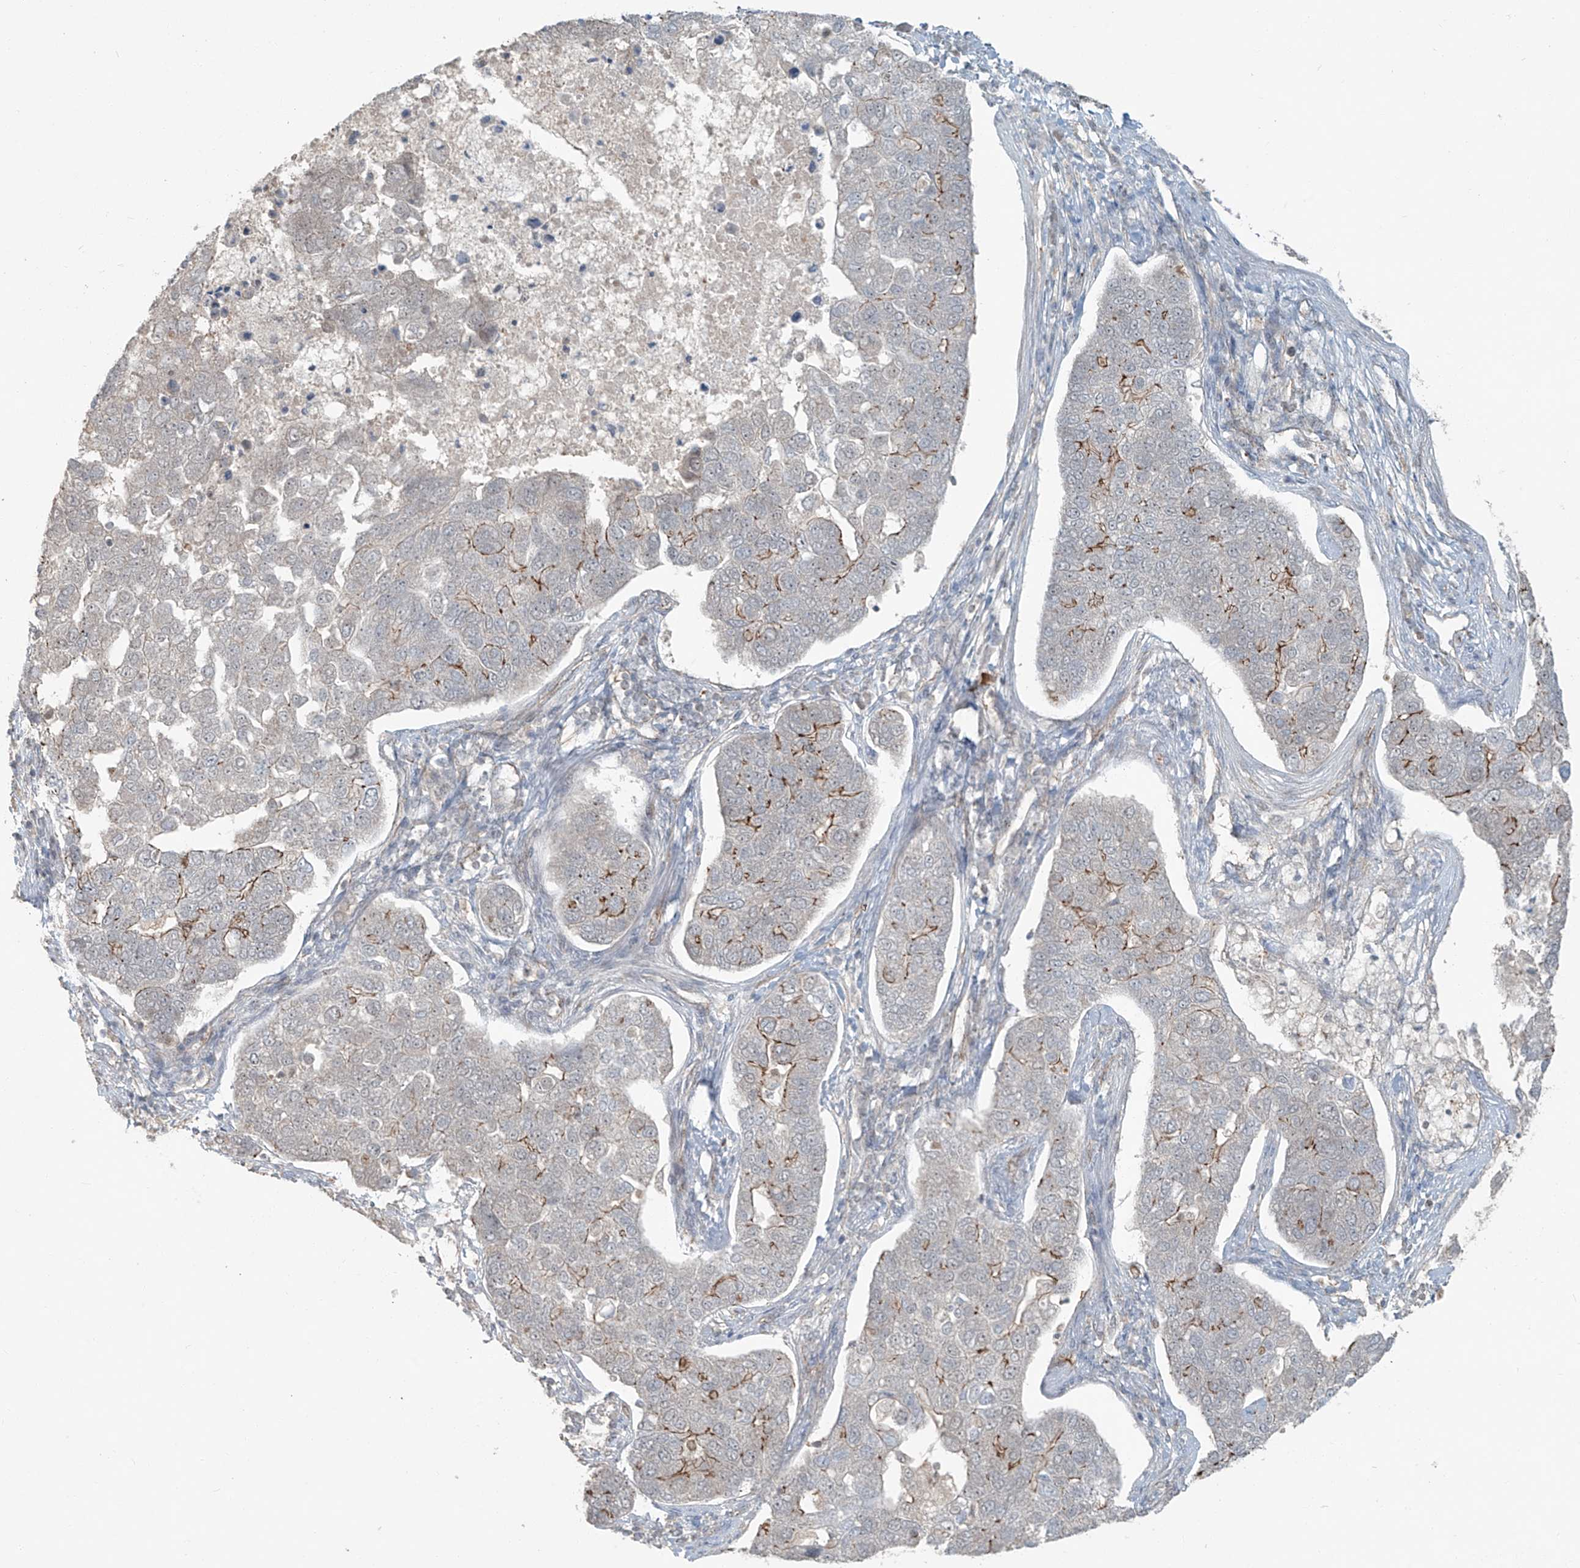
{"staining": {"intensity": "moderate", "quantity": "25%-75%", "location": "cytoplasmic/membranous"}, "tissue": "pancreatic cancer", "cell_type": "Tumor cells", "image_type": "cancer", "snomed": [{"axis": "morphology", "description": "Adenocarcinoma, NOS"}, {"axis": "topography", "description": "Pancreas"}], "caption": "Moderate cytoplasmic/membranous positivity for a protein is seen in about 25%-75% of tumor cells of pancreatic cancer (adenocarcinoma) using immunohistochemistry.", "gene": "ZNF16", "patient": {"sex": "female", "age": 61}}